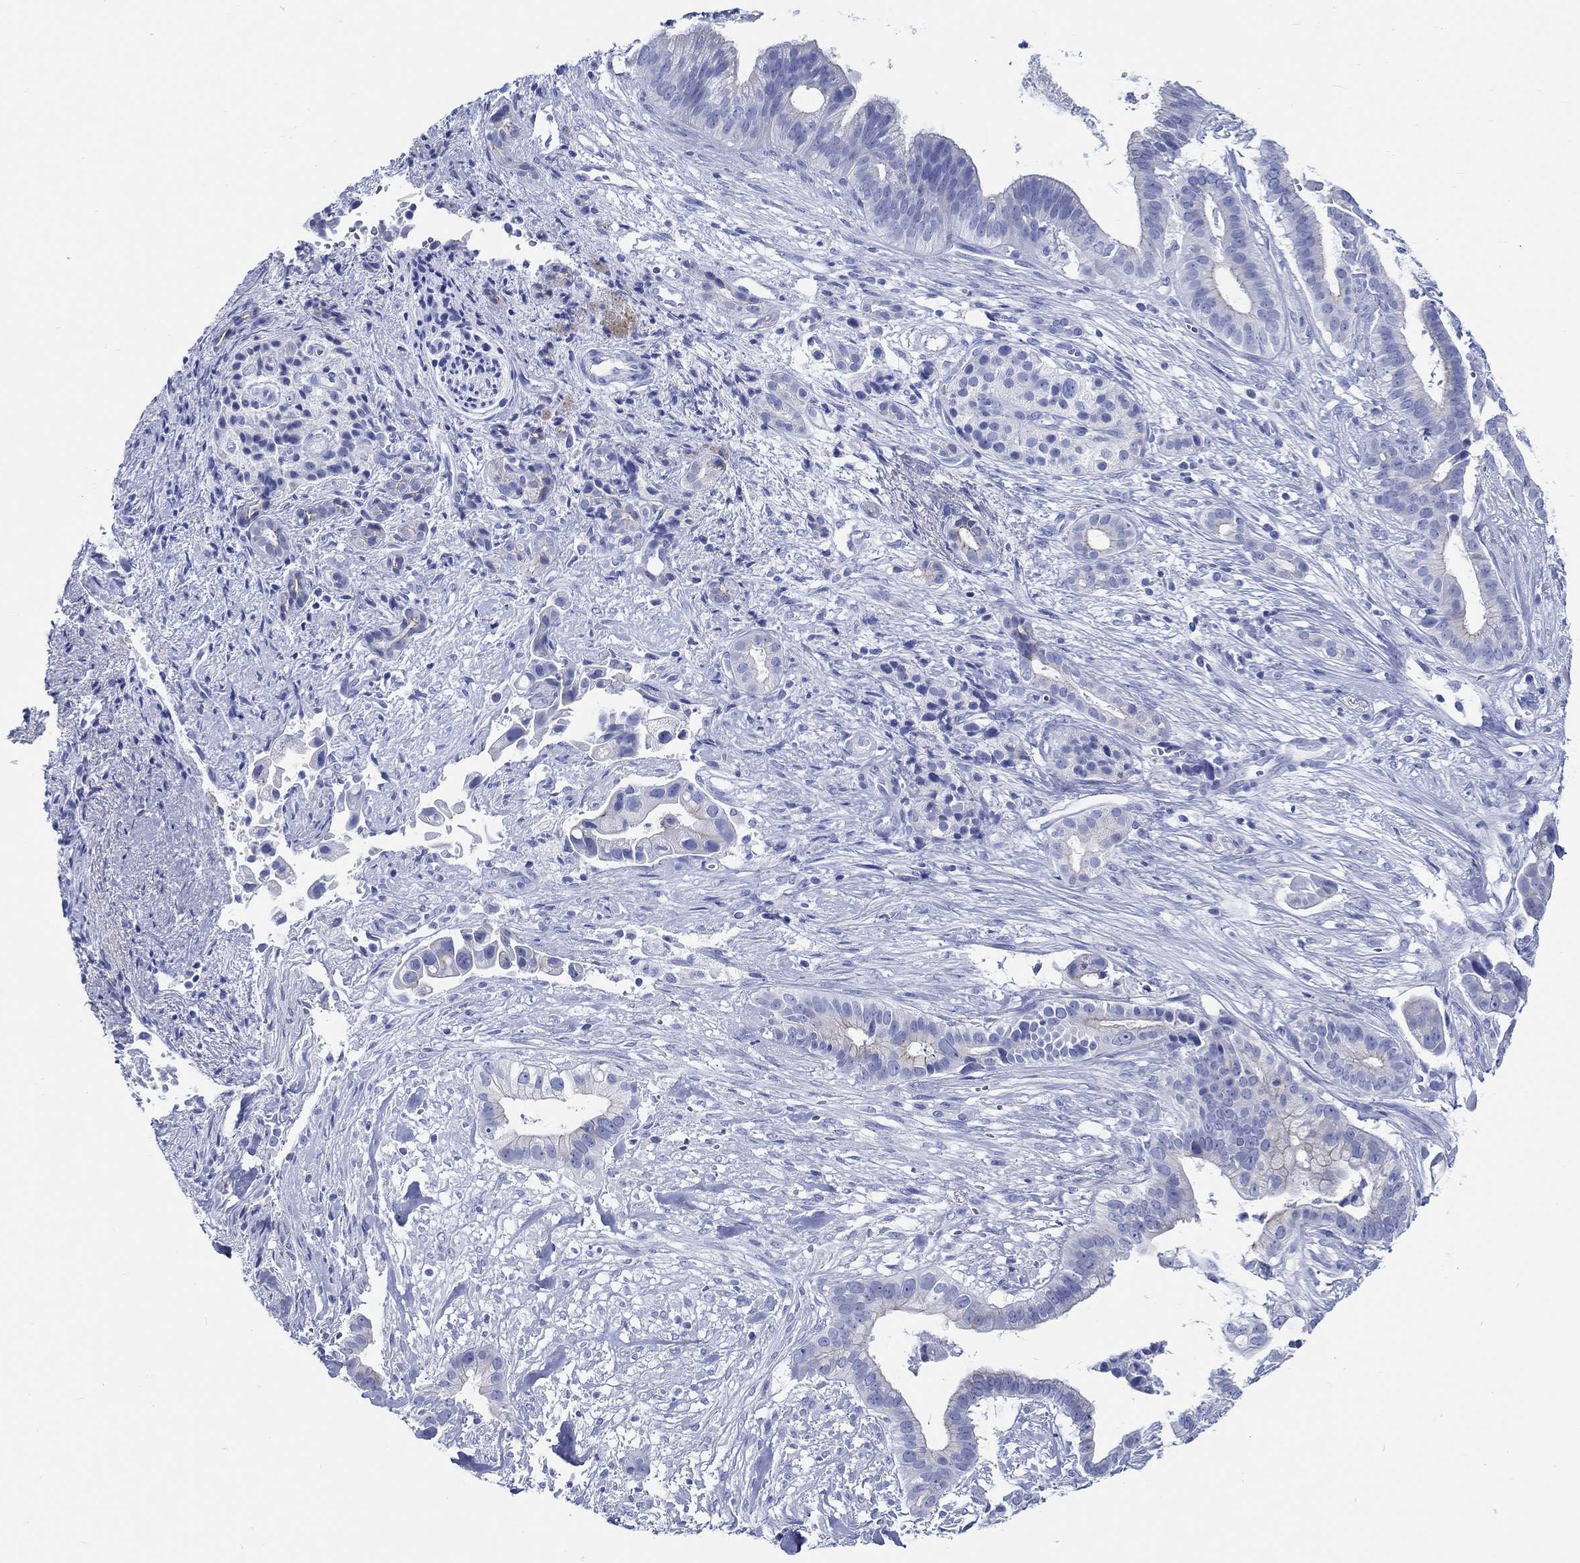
{"staining": {"intensity": "negative", "quantity": "none", "location": "none"}, "tissue": "pancreatic cancer", "cell_type": "Tumor cells", "image_type": "cancer", "snomed": [{"axis": "morphology", "description": "Adenocarcinoma, NOS"}, {"axis": "topography", "description": "Pancreas"}], "caption": "DAB (3,3'-diaminobenzidine) immunohistochemical staining of human adenocarcinoma (pancreatic) demonstrates no significant staining in tumor cells.", "gene": "RD3L", "patient": {"sex": "male", "age": 61}}